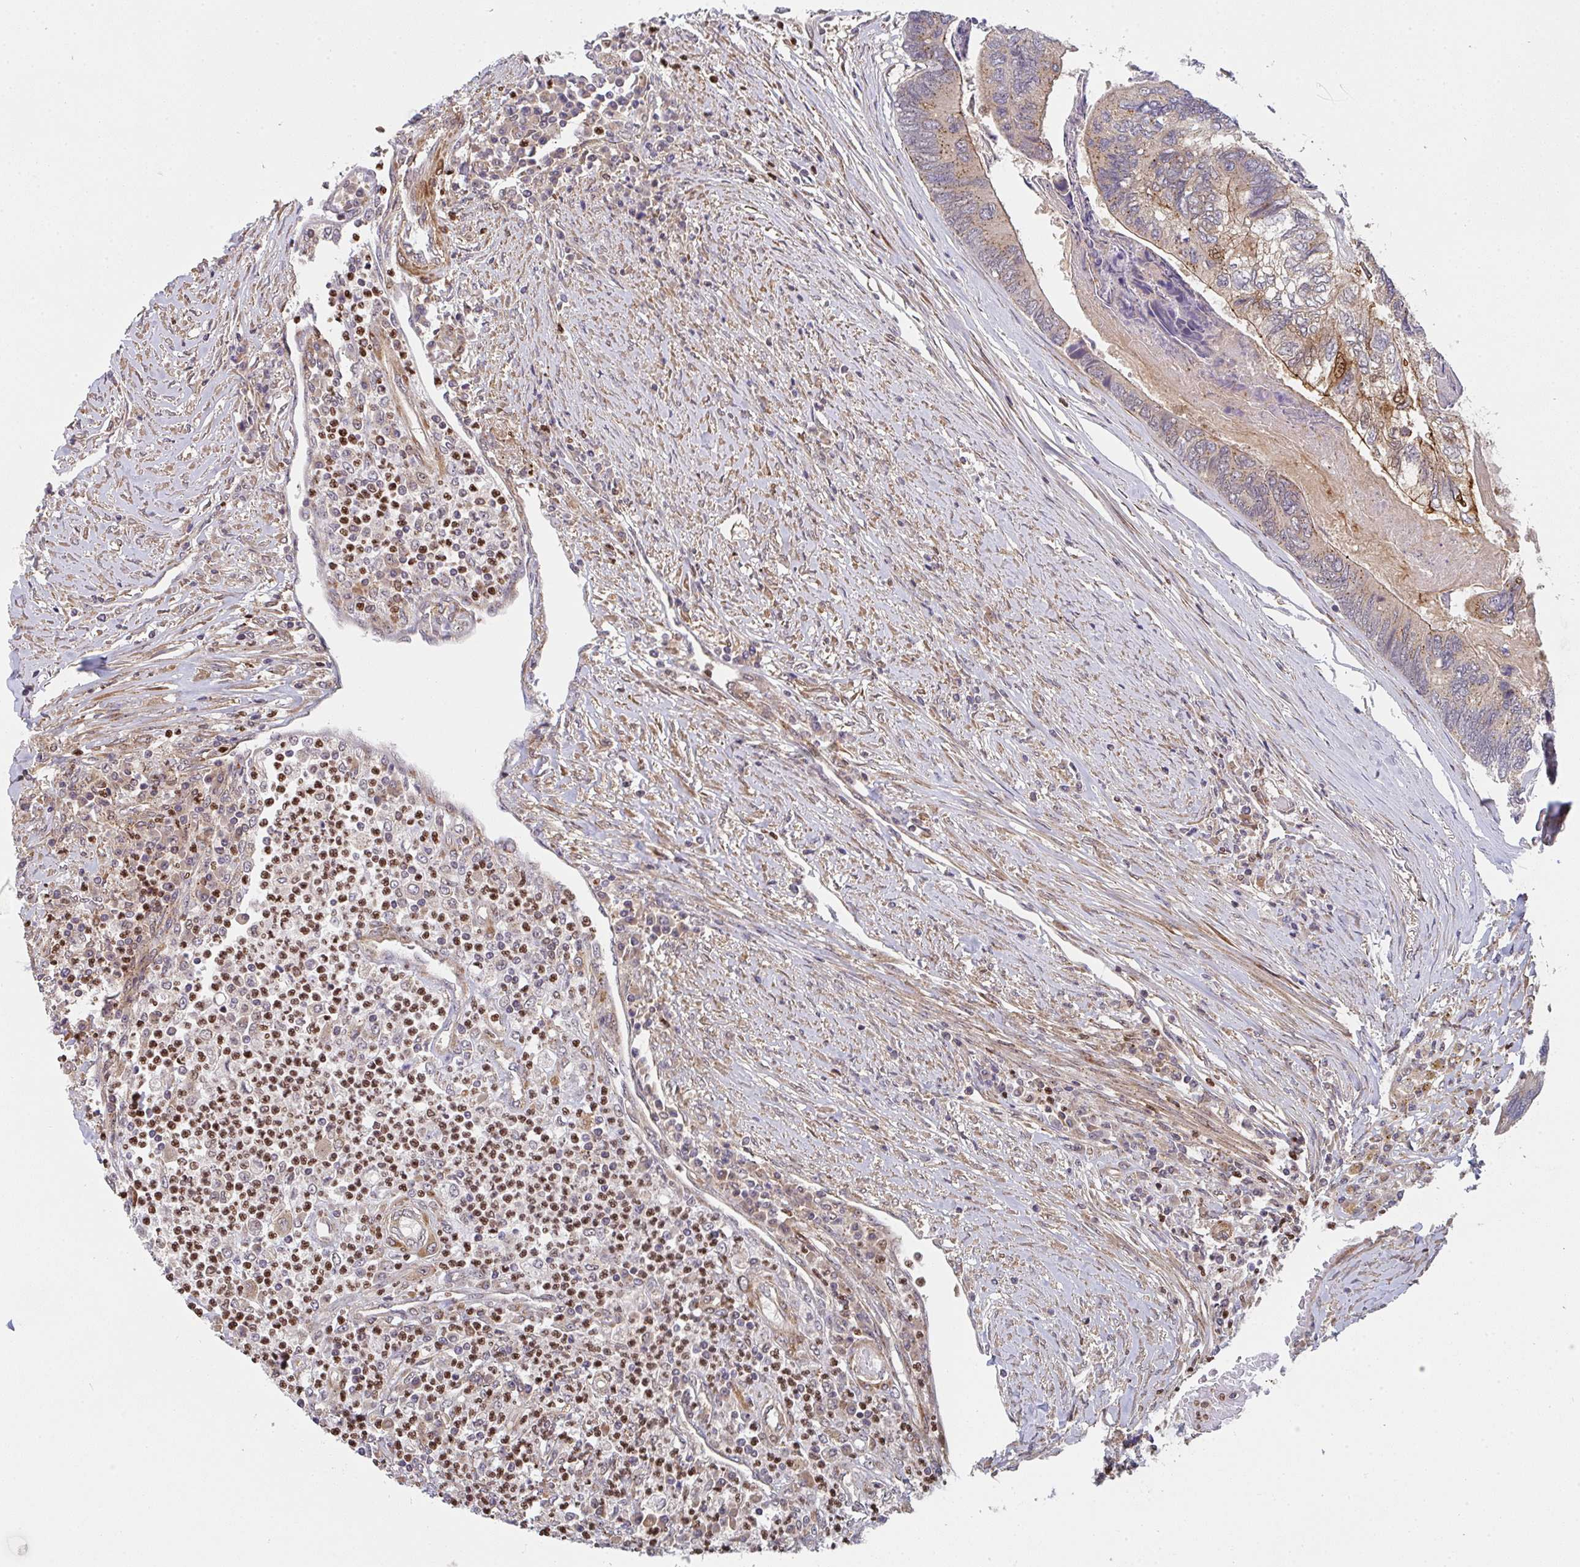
{"staining": {"intensity": "moderate", "quantity": "<25%", "location": "cytoplasmic/membranous"}, "tissue": "colorectal cancer", "cell_type": "Tumor cells", "image_type": "cancer", "snomed": [{"axis": "morphology", "description": "Adenocarcinoma, NOS"}, {"axis": "topography", "description": "Colon"}], "caption": "High-power microscopy captured an immunohistochemistry (IHC) micrograph of adenocarcinoma (colorectal), revealing moderate cytoplasmic/membranous positivity in approximately <25% of tumor cells.", "gene": "SIMC1", "patient": {"sex": "female", "age": 67}}